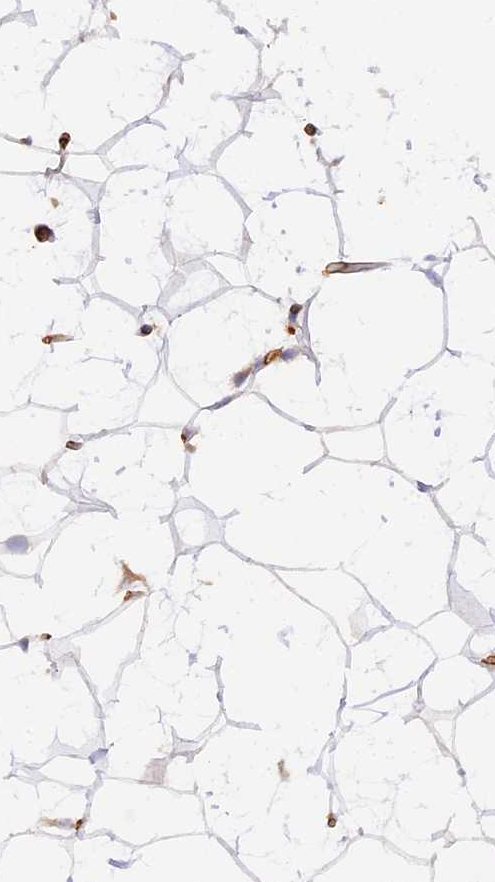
{"staining": {"intensity": "negative", "quantity": "none", "location": "none"}, "tissue": "adipose tissue", "cell_type": "Adipocytes", "image_type": "normal", "snomed": [{"axis": "morphology", "description": "Normal tissue, NOS"}, {"axis": "topography", "description": "Breast"}], "caption": "Immunohistochemistry photomicrograph of benign adipose tissue: adipose tissue stained with DAB displays no significant protein staining in adipocytes. Brightfield microscopy of immunohistochemistry stained with DAB (brown) and hematoxylin (blue), captured at high magnification.", "gene": "VPS18", "patient": {"sex": "female", "age": 26}}